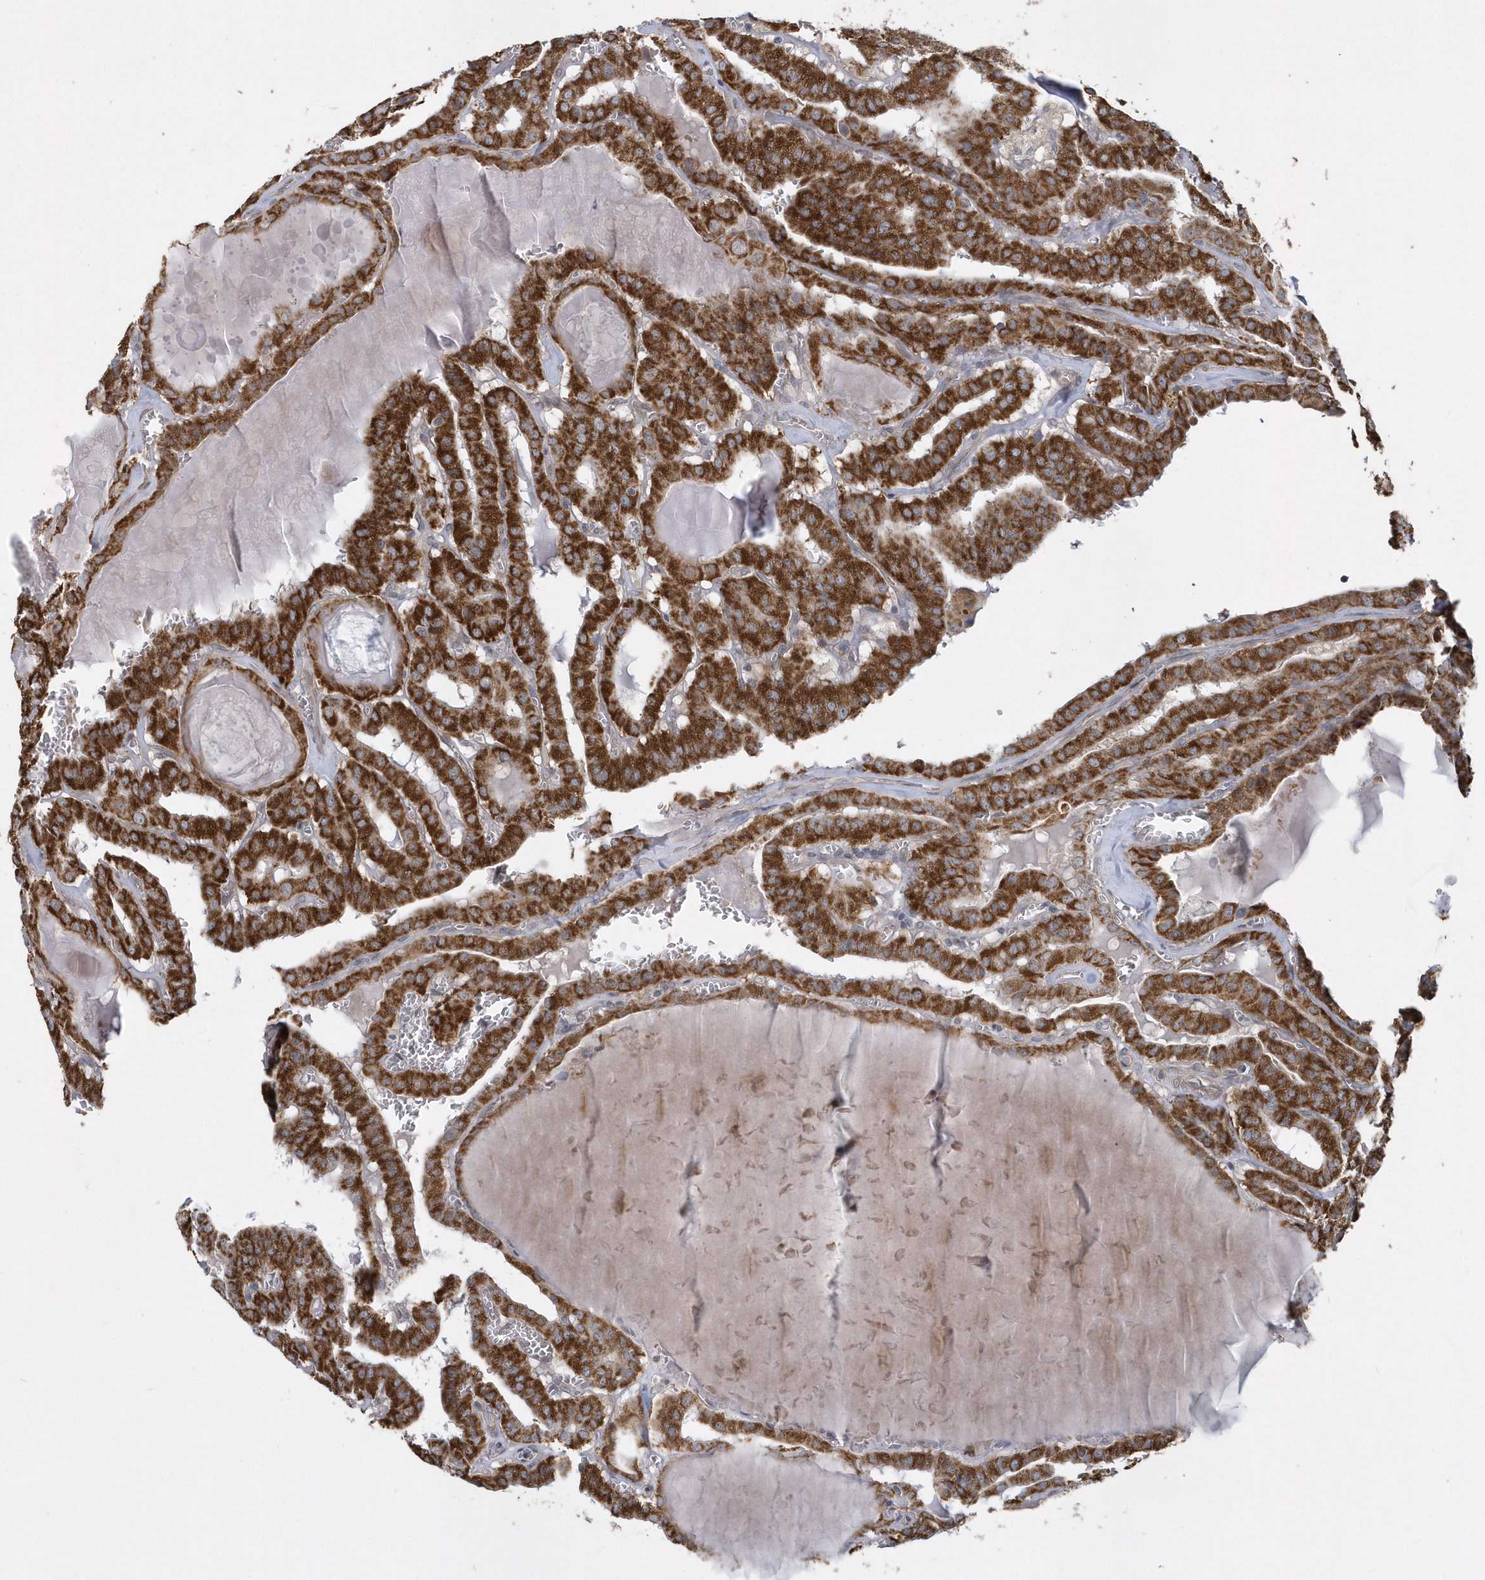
{"staining": {"intensity": "strong", "quantity": ">75%", "location": "cytoplasmic/membranous"}, "tissue": "thyroid cancer", "cell_type": "Tumor cells", "image_type": "cancer", "snomed": [{"axis": "morphology", "description": "Papillary adenocarcinoma, NOS"}, {"axis": "topography", "description": "Thyroid gland"}], "caption": "The immunohistochemical stain highlights strong cytoplasmic/membranous staining in tumor cells of thyroid cancer tissue. The staining was performed using DAB to visualize the protein expression in brown, while the nuclei were stained in blue with hematoxylin (Magnification: 20x).", "gene": "SLX9", "patient": {"sex": "male", "age": 52}}